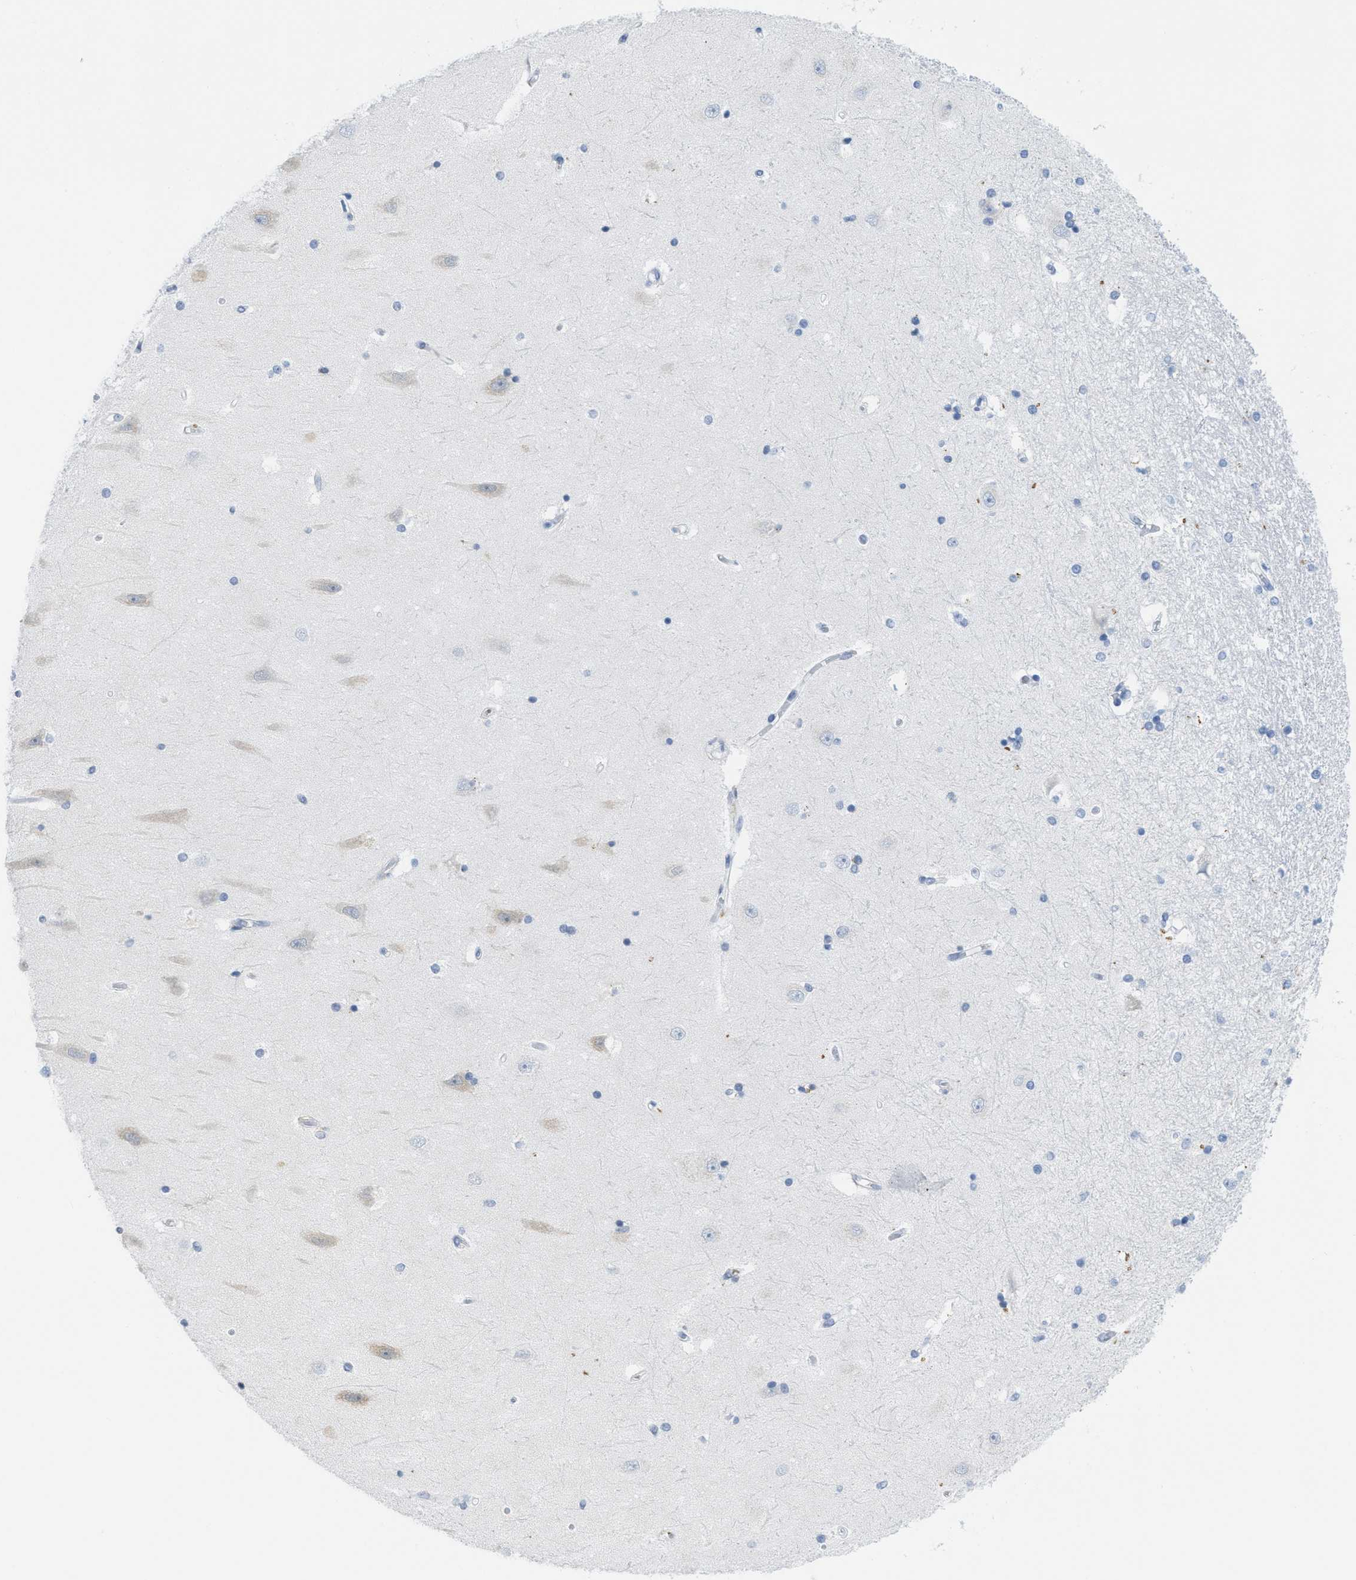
{"staining": {"intensity": "strong", "quantity": "25%-75%", "location": "nuclear"}, "tissue": "hippocampus", "cell_type": "Glial cells", "image_type": "normal", "snomed": [{"axis": "morphology", "description": "Normal tissue, NOS"}, {"axis": "topography", "description": "Hippocampus"}], "caption": "About 25%-75% of glial cells in benign human hippocampus demonstrate strong nuclear protein positivity as visualized by brown immunohistochemical staining.", "gene": "WDR4", "patient": {"sex": "male", "age": 45}}